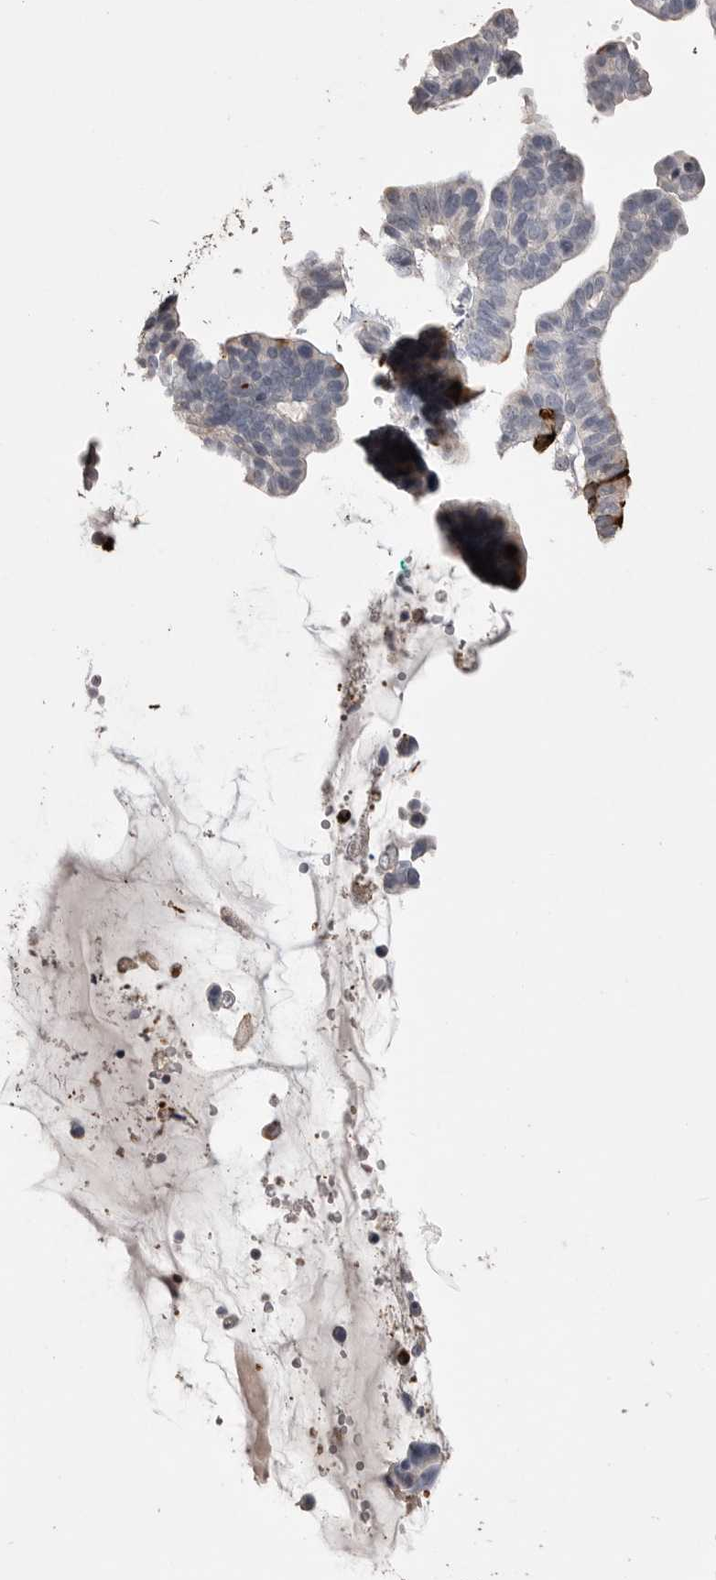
{"staining": {"intensity": "negative", "quantity": "none", "location": "none"}, "tissue": "ovarian cancer", "cell_type": "Tumor cells", "image_type": "cancer", "snomed": [{"axis": "morphology", "description": "Cystadenocarcinoma, serous, NOS"}, {"axis": "topography", "description": "Ovary"}], "caption": "Human serous cystadenocarcinoma (ovarian) stained for a protein using IHC exhibits no expression in tumor cells.", "gene": "MMP7", "patient": {"sex": "female", "age": 56}}